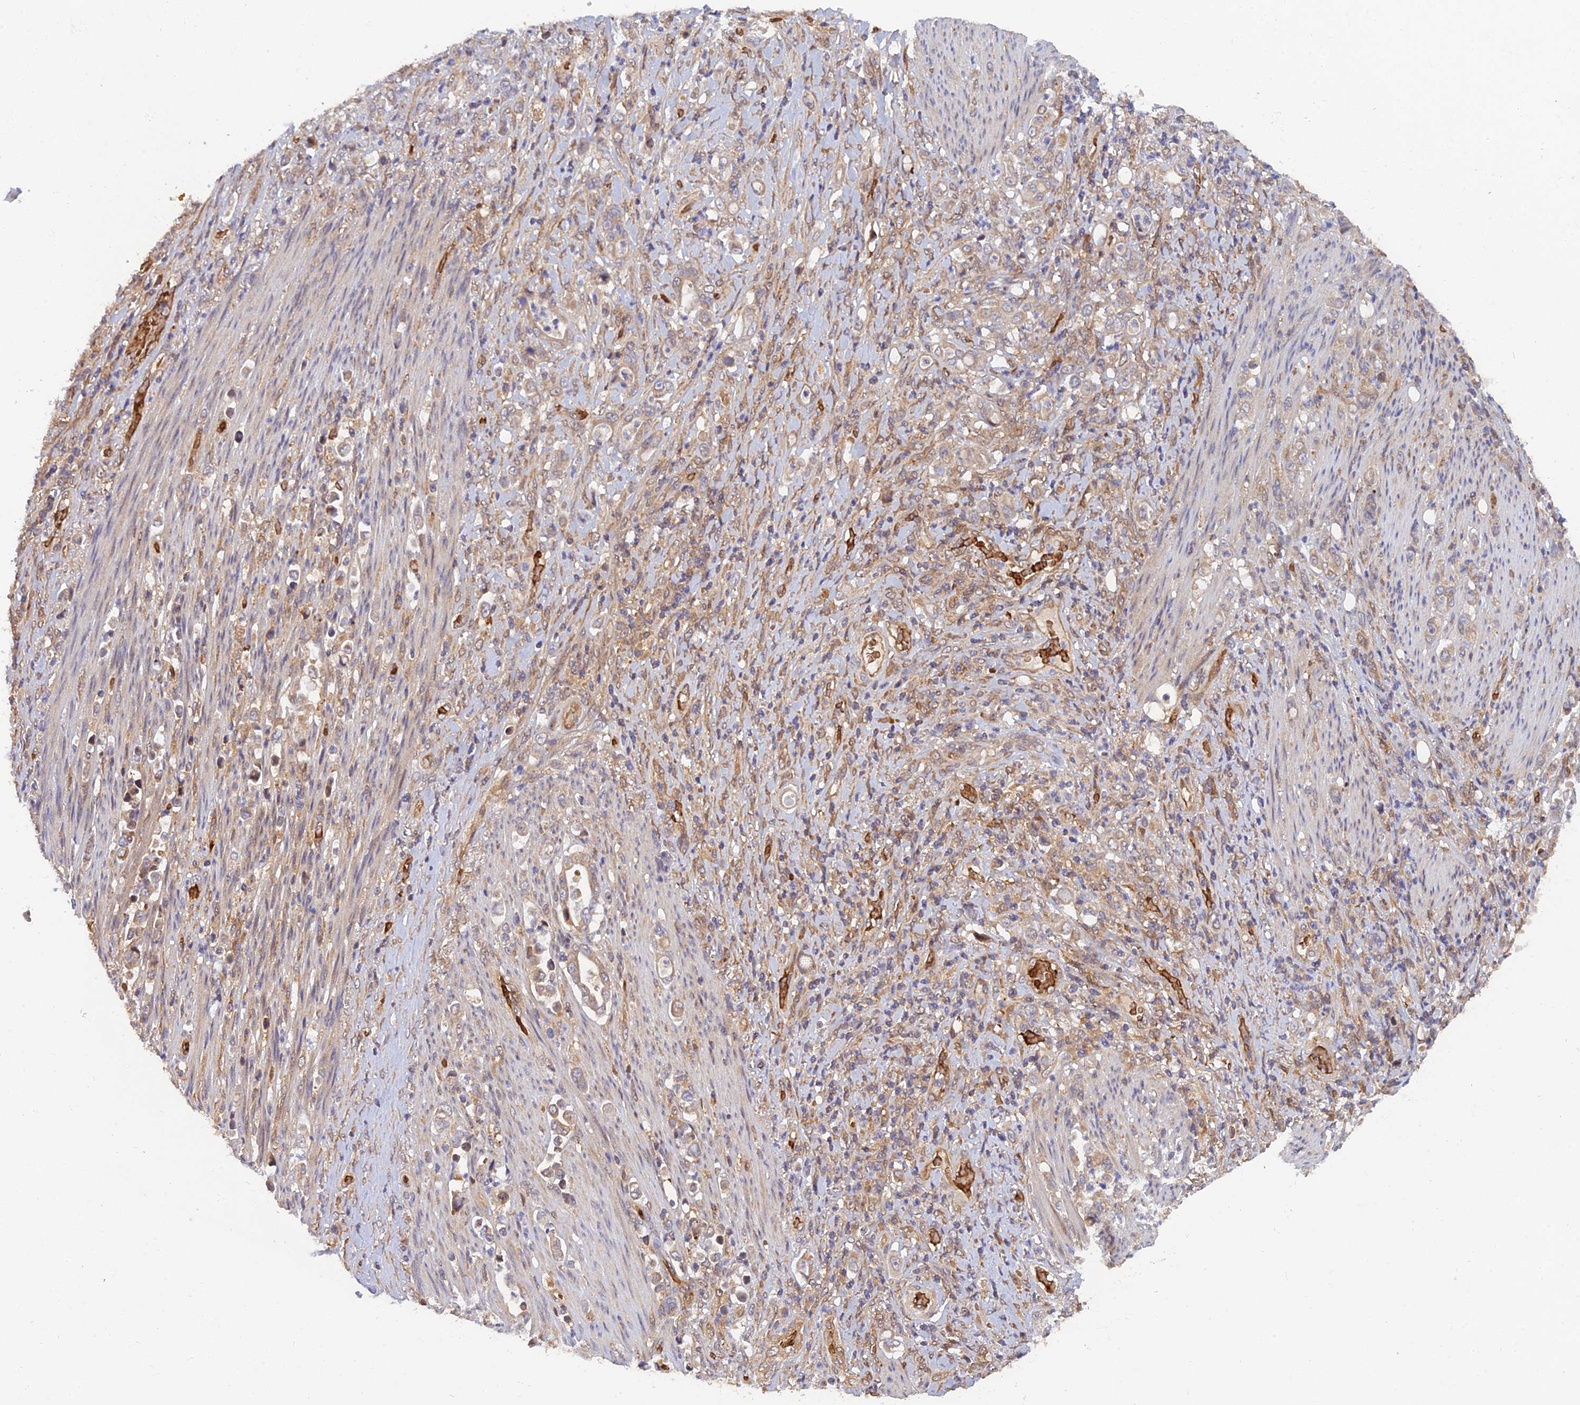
{"staining": {"intensity": "weak", "quantity": "<25%", "location": "cytoplasmic/membranous"}, "tissue": "stomach cancer", "cell_type": "Tumor cells", "image_type": "cancer", "snomed": [{"axis": "morphology", "description": "Normal tissue, NOS"}, {"axis": "morphology", "description": "Adenocarcinoma, NOS"}, {"axis": "topography", "description": "Stomach"}], "caption": "Histopathology image shows no significant protein staining in tumor cells of stomach adenocarcinoma.", "gene": "ARL2BP", "patient": {"sex": "female", "age": 79}}